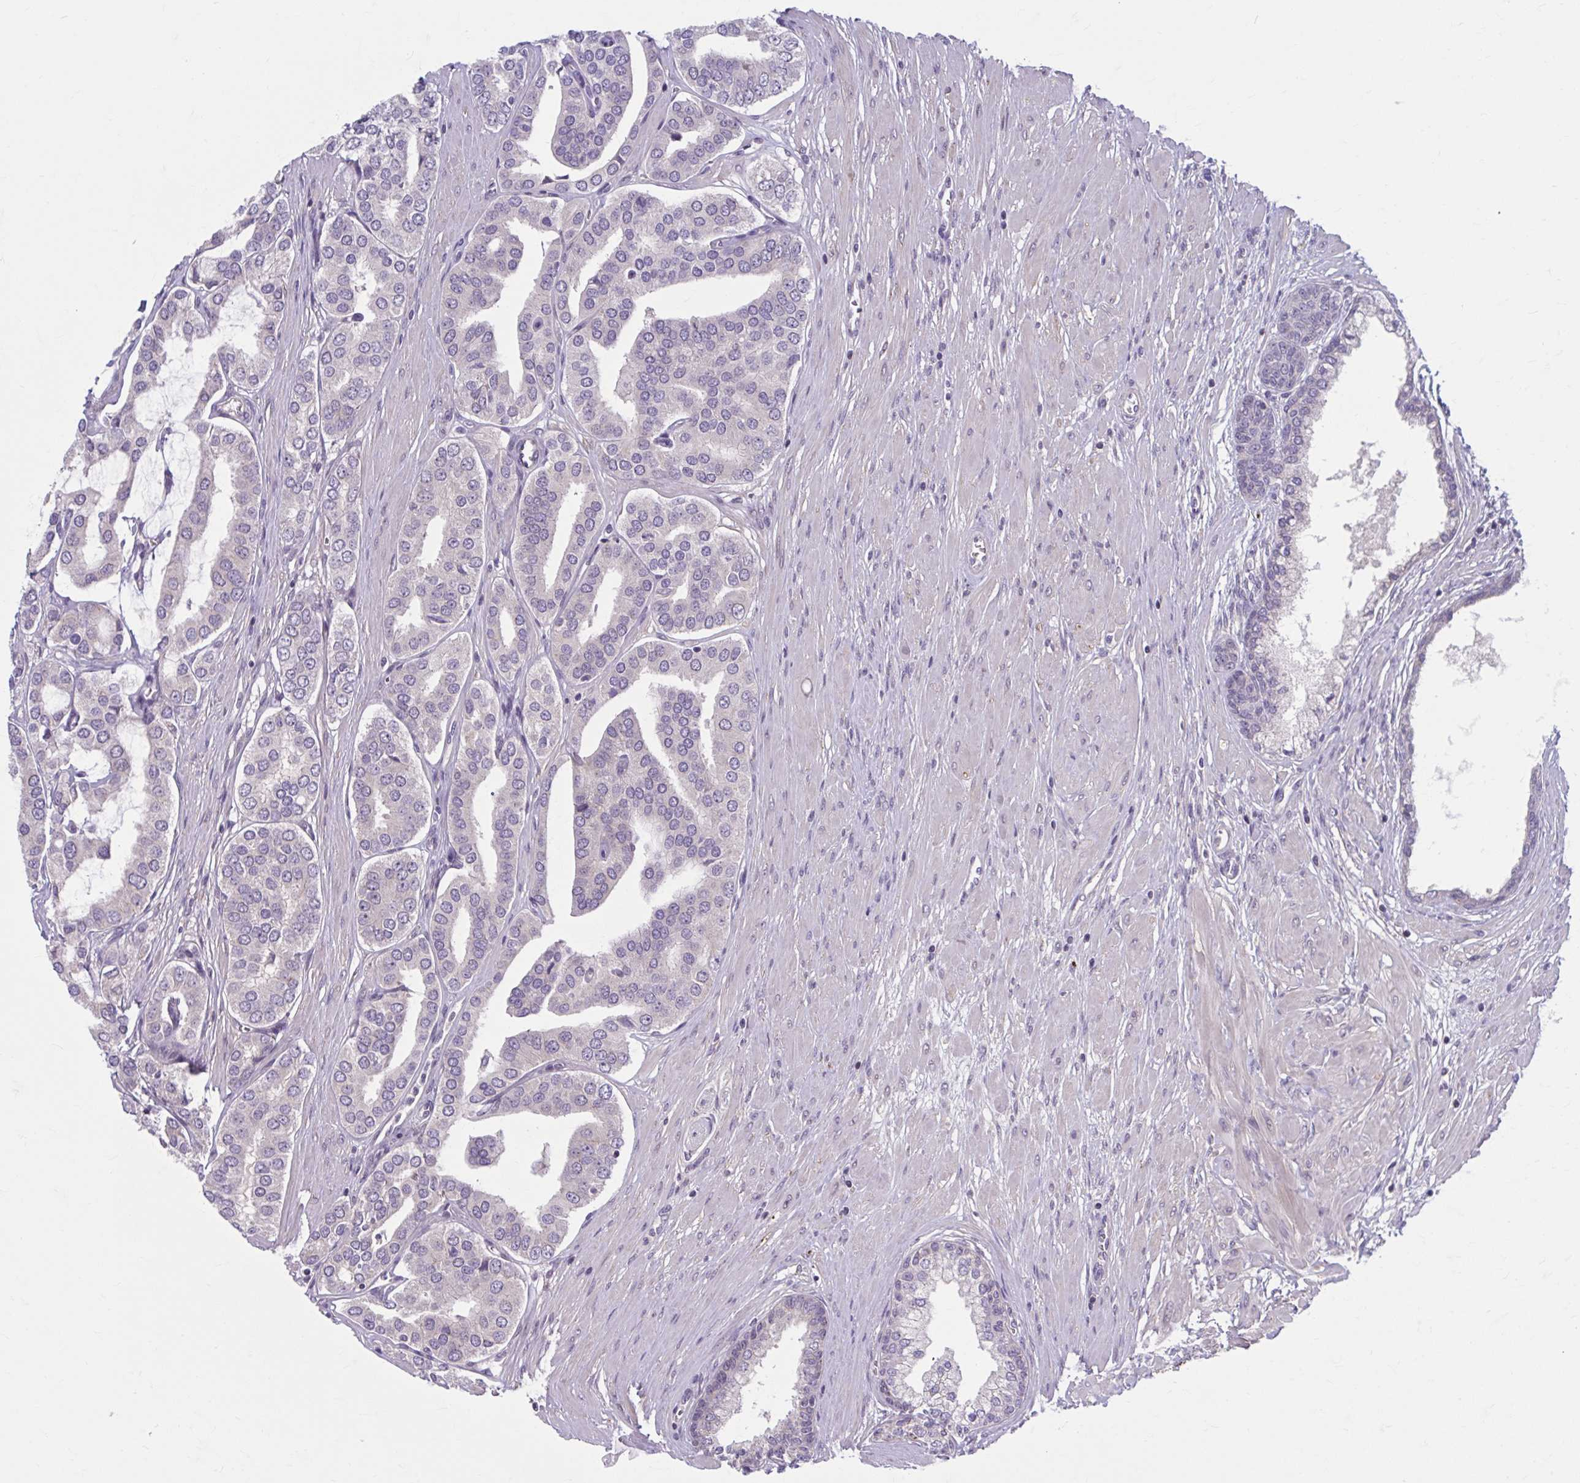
{"staining": {"intensity": "negative", "quantity": "none", "location": "none"}, "tissue": "prostate cancer", "cell_type": "Tumor cells", "image_type": "cancer", "snomed": [{"axis": "morphology", "description": "Adenocarcinoma, High grade"}, {"axis": "topography", "description": "Prostate"}], "caption": "Prostate cancer was stained to show a protein in brown. There is no significant staining in tumor cells. (Brightfield microscopy of DAB (3,3'-diaminobenzidine) immunohistochemistry (IHC) at high magnification).", "gene": "CHST3", "patient": {"sex": "male", "age": 58}}